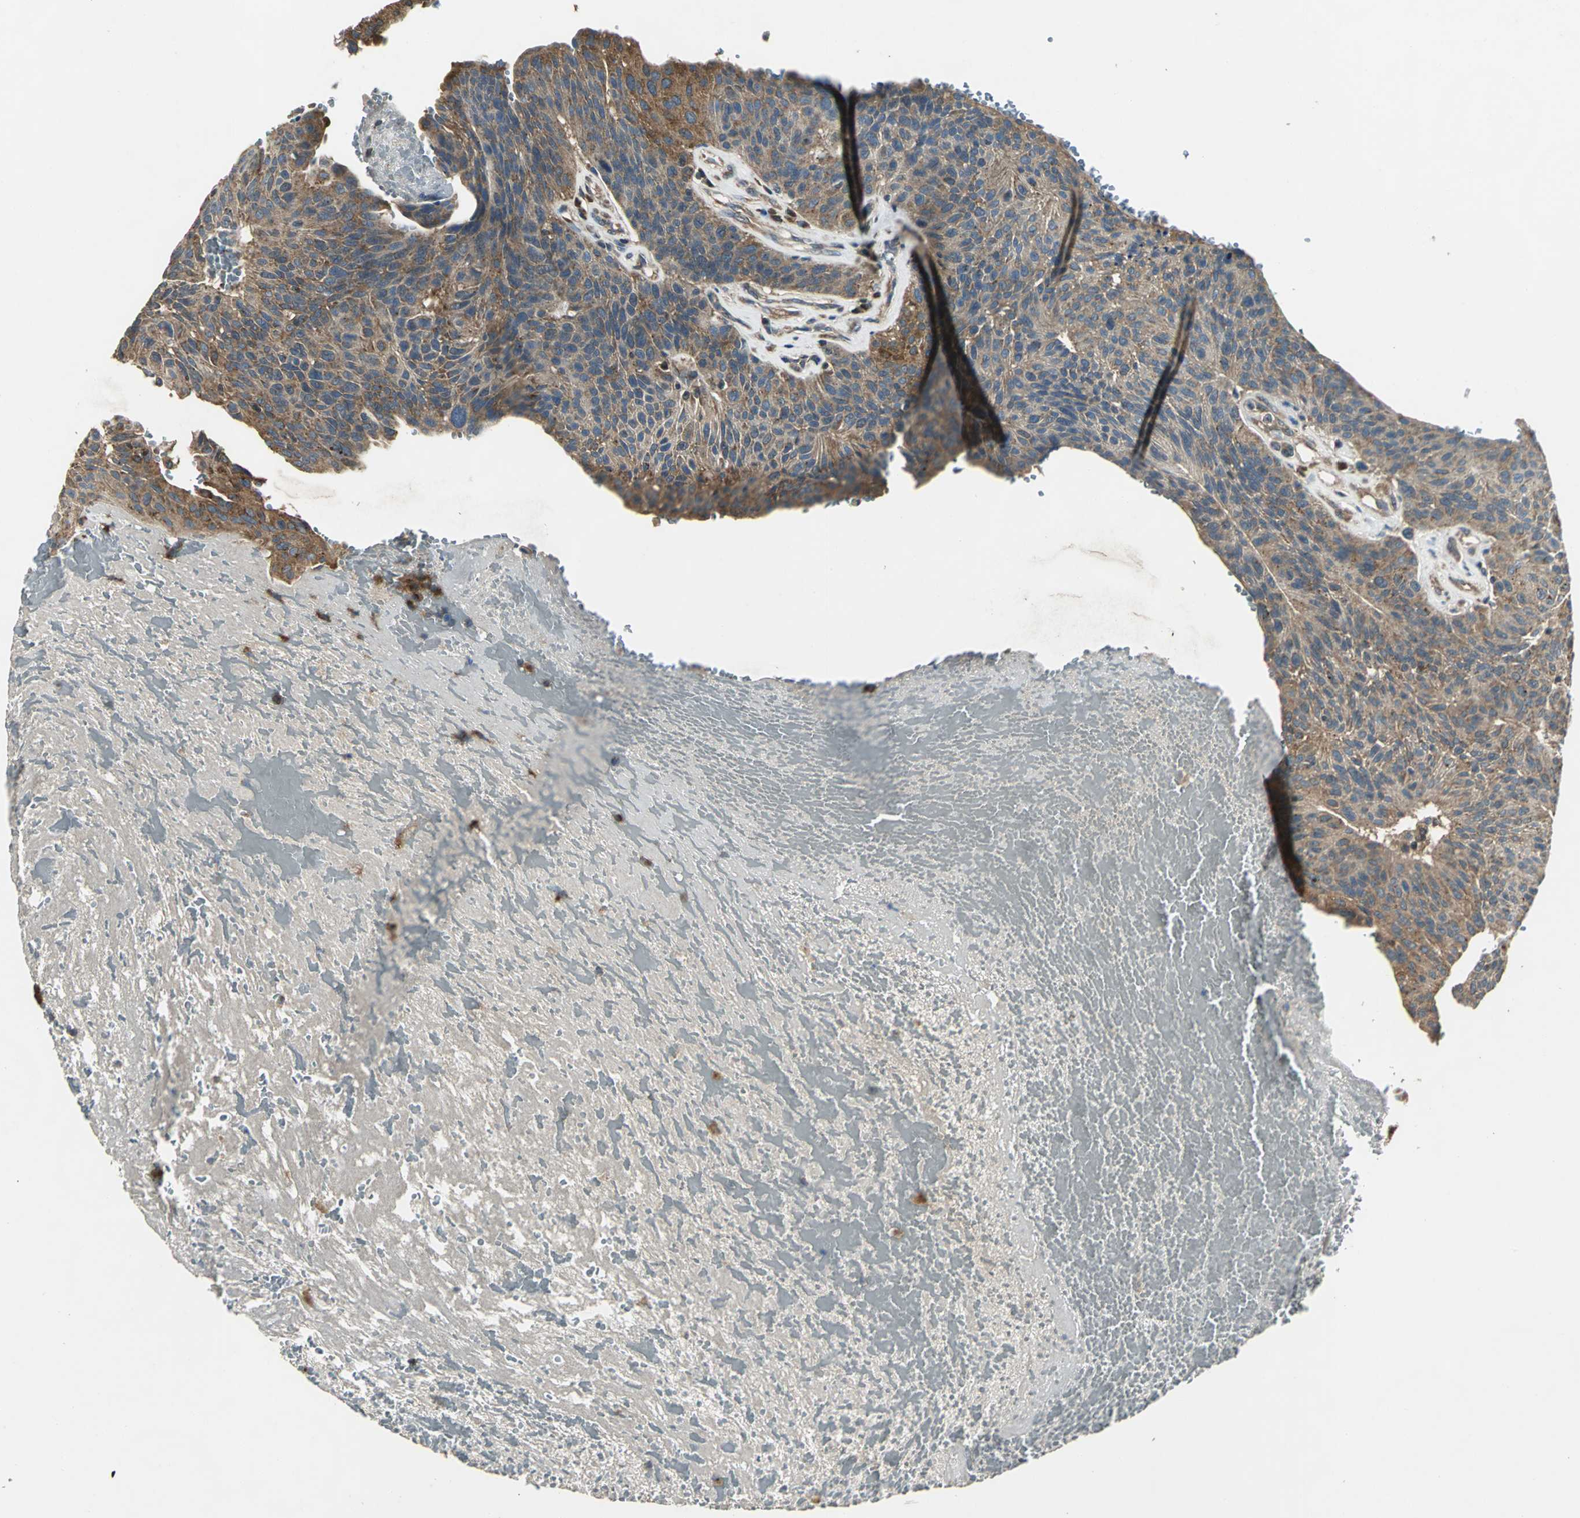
{"staining": {"intensity": "moderate", "quantity": ">75%", "location": "cytoplasmic/membranous"}, "tissue": "urothelial cancer", "cell_type": "Tumor cells", "image_type": "cancer", "snomed": [{"axis": "morphology", "description": "Urothelial carcinoma, High grade"}, {"axis": "topography", "description": "Urinary bladder"}], "caption": "A micrograph of human urothelial cancer stained for a protein exhibits moderate cytoplasmic/membranous brown staining in tumor cells.", "gene": "IRF3", "patient": {"sex": "male", "age": 66}}